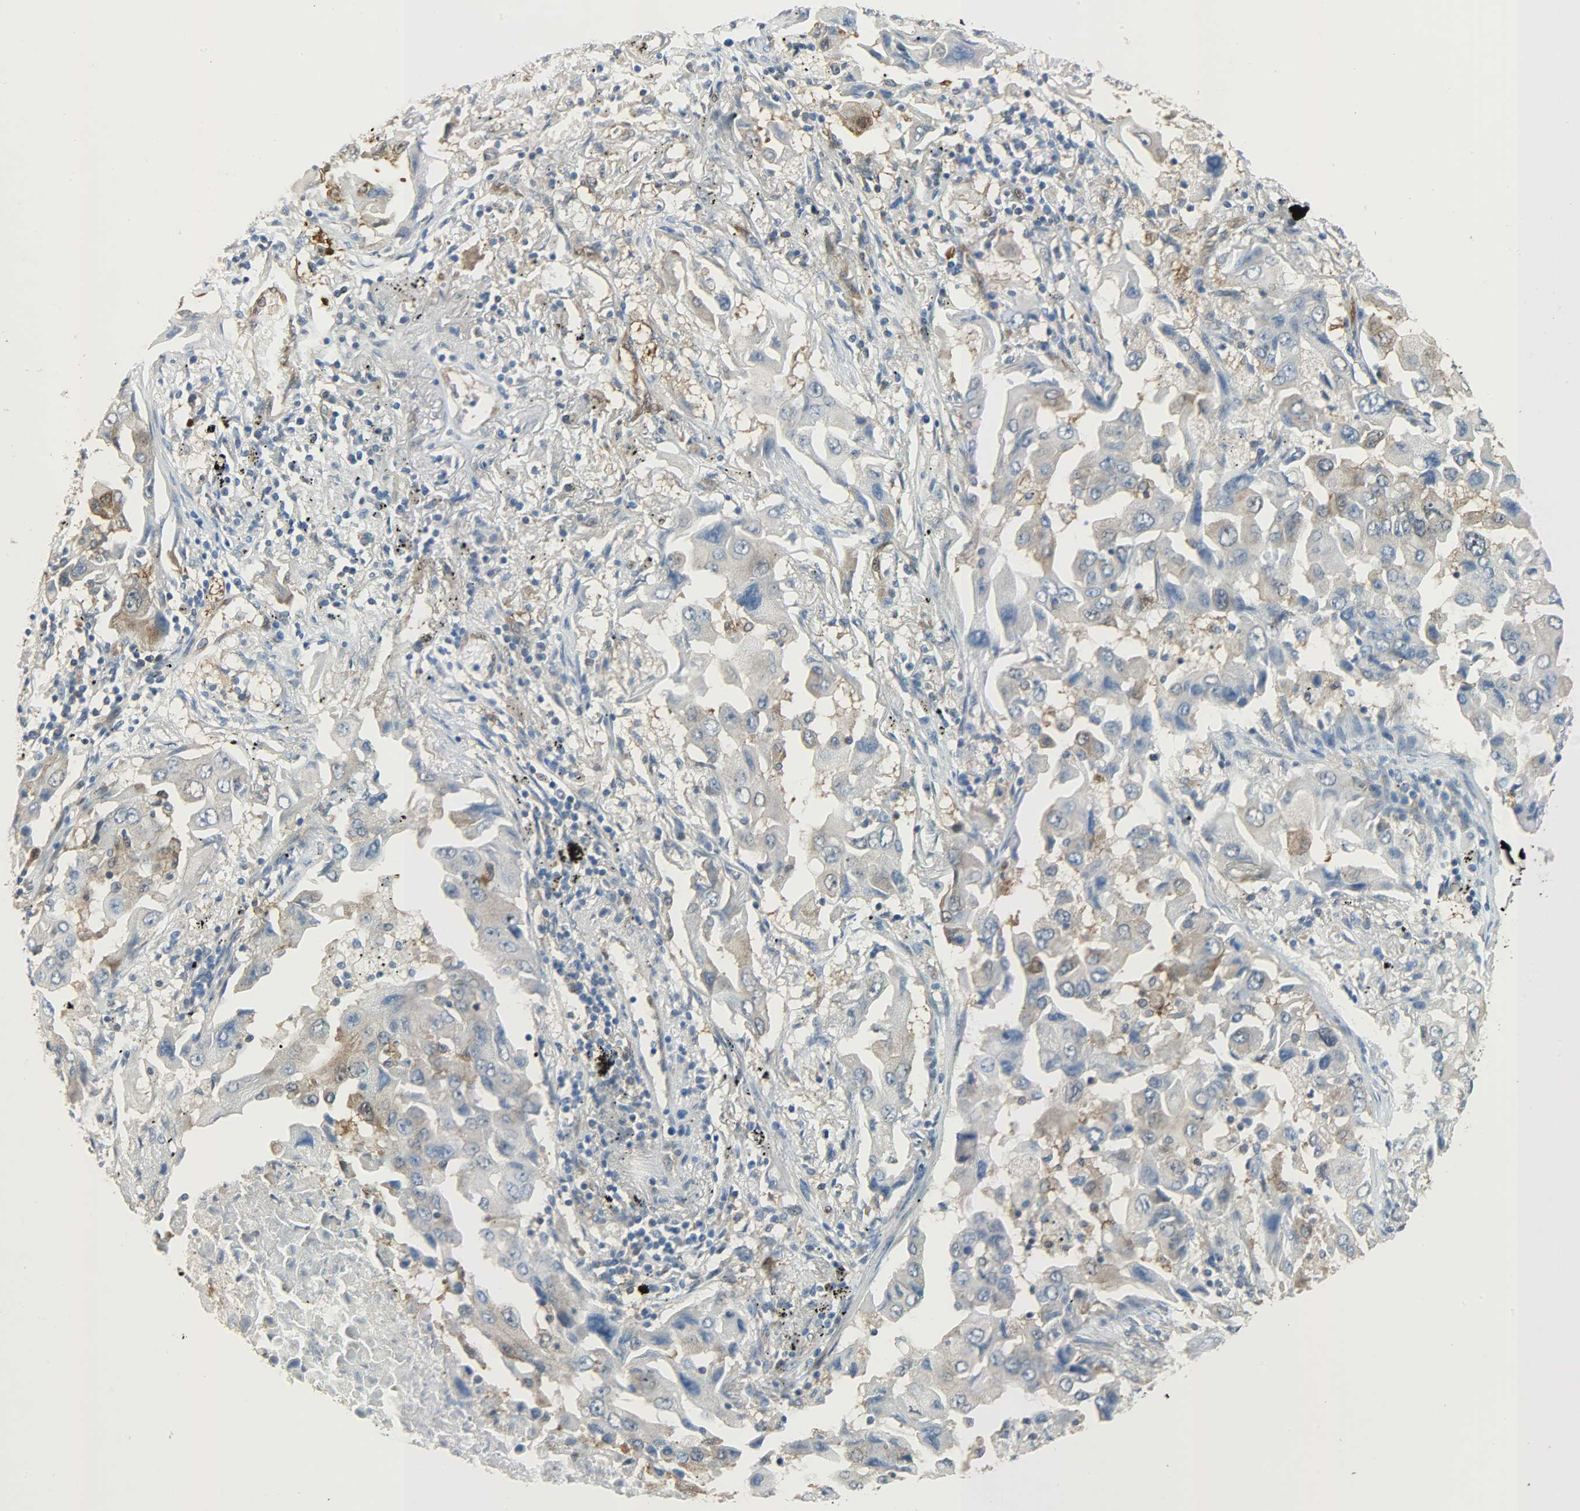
{"staining": {"intensity": "moderate", "quantity": "<25%", "location": "cytoplasmic/membranous"}, "tissue": "lung cancer", "cell_type": "Tumor cells", "image_type": "cancer", "snomed": [{"axis": "morphology", "description": "Adenocarcinoma, NOS"}, {"axis": "topography", "description": "Lung"}], "caption": "This is an image of IHC staining of lung cancer (adenocarcinoma), which shows moderate positivity in the cytoplasmic/membranous of tumor cells.", "gene": "EIF4EBP1", "patient": {"sex": "female", "age": 65}}